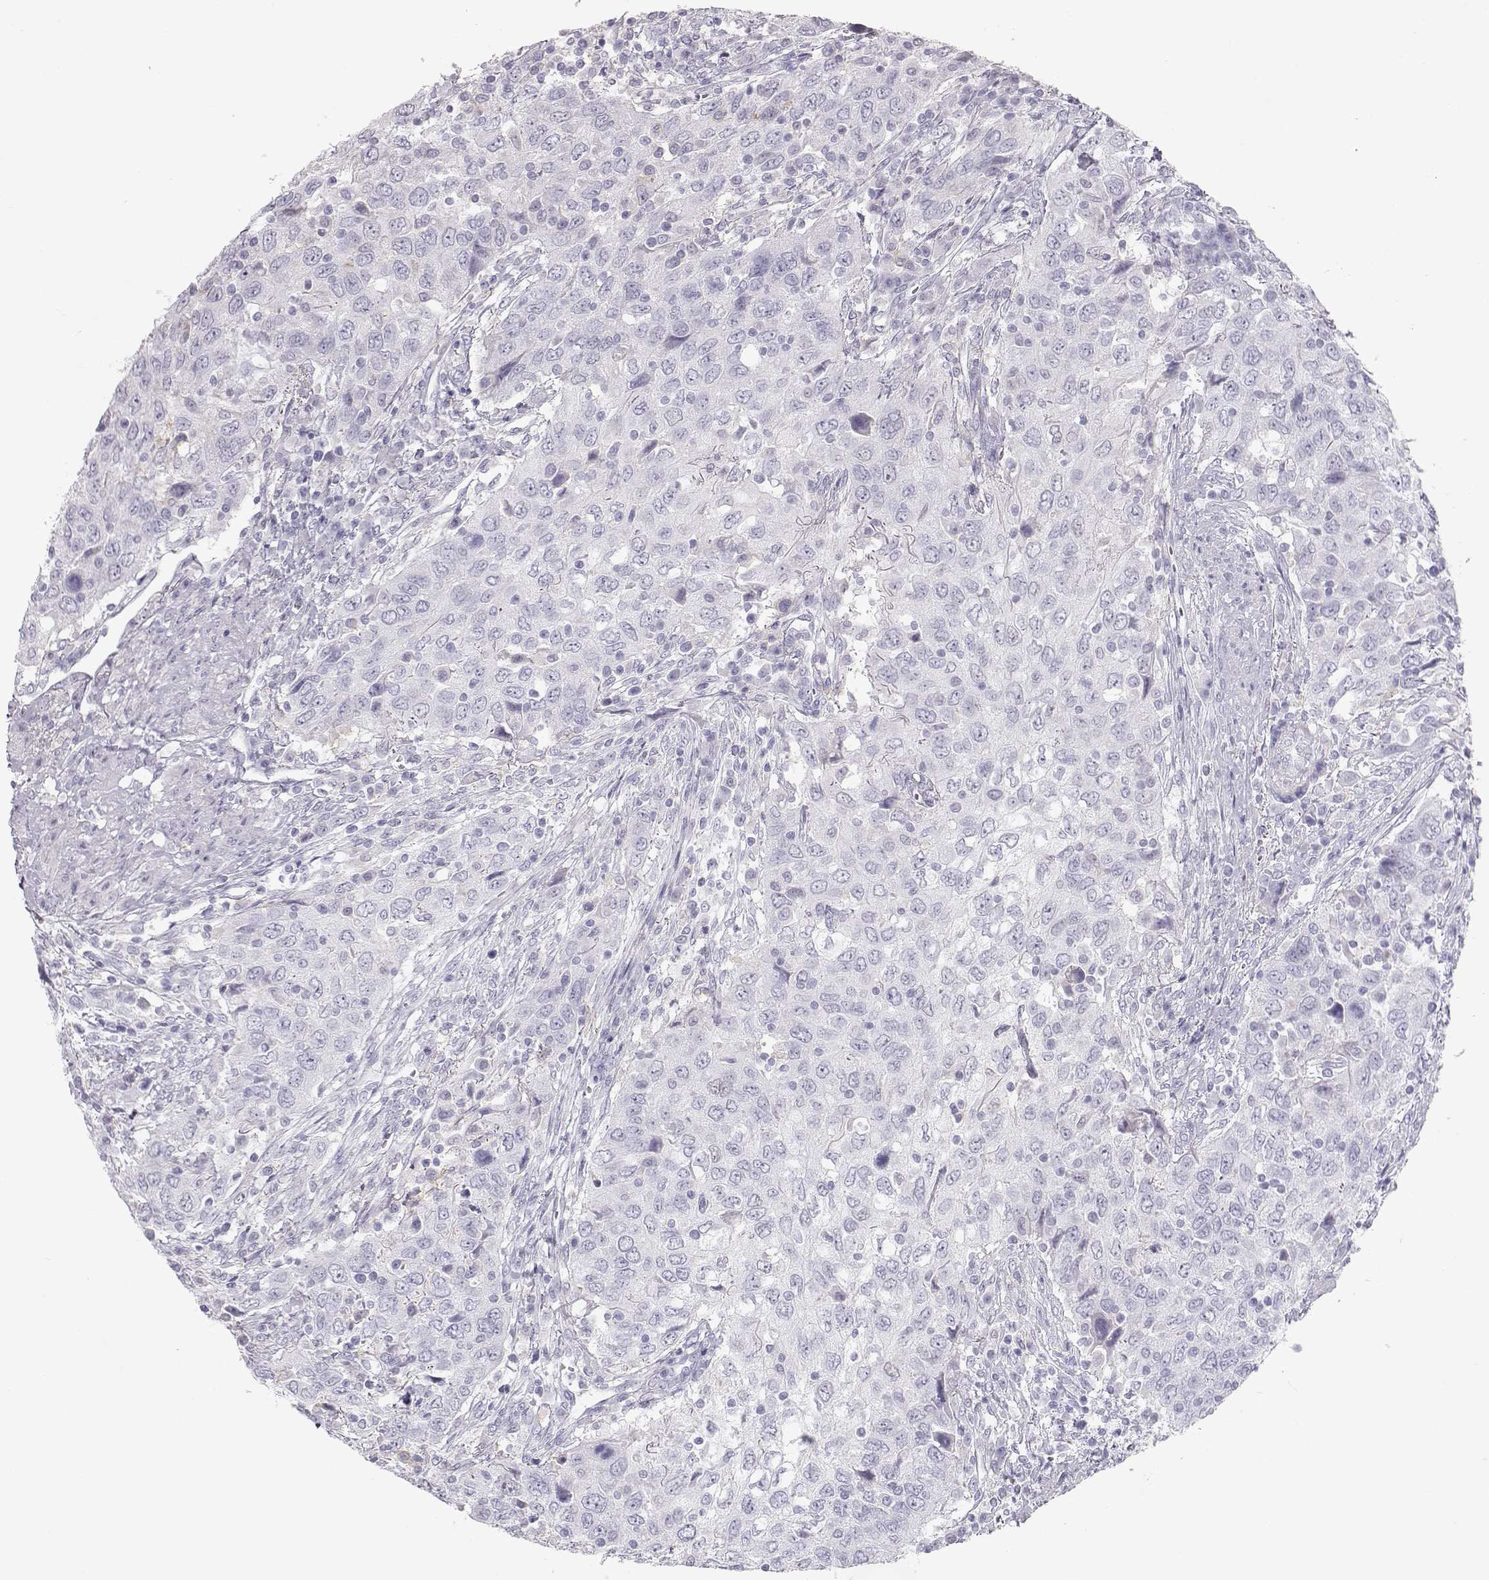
{"staining": {"intensity": "negative", "quantity": "none", "location": "none"}, "tissue": "urothelial cancer", "cell_type": "Tumor cells", "image_type": "cancer", "snomed": [{"axis": "morphology", "description": "Urothelial carcinoma, High grade"}, {"axis": "topography", "description": "Urinary bladder"}], "caption": "Urothelial carcinoma (high-grade) stained for a protein using immunohistochemistry displays no positivity tumor cells.", "gene": "MIP", "patient": {"sex": "male", "age": 76}}